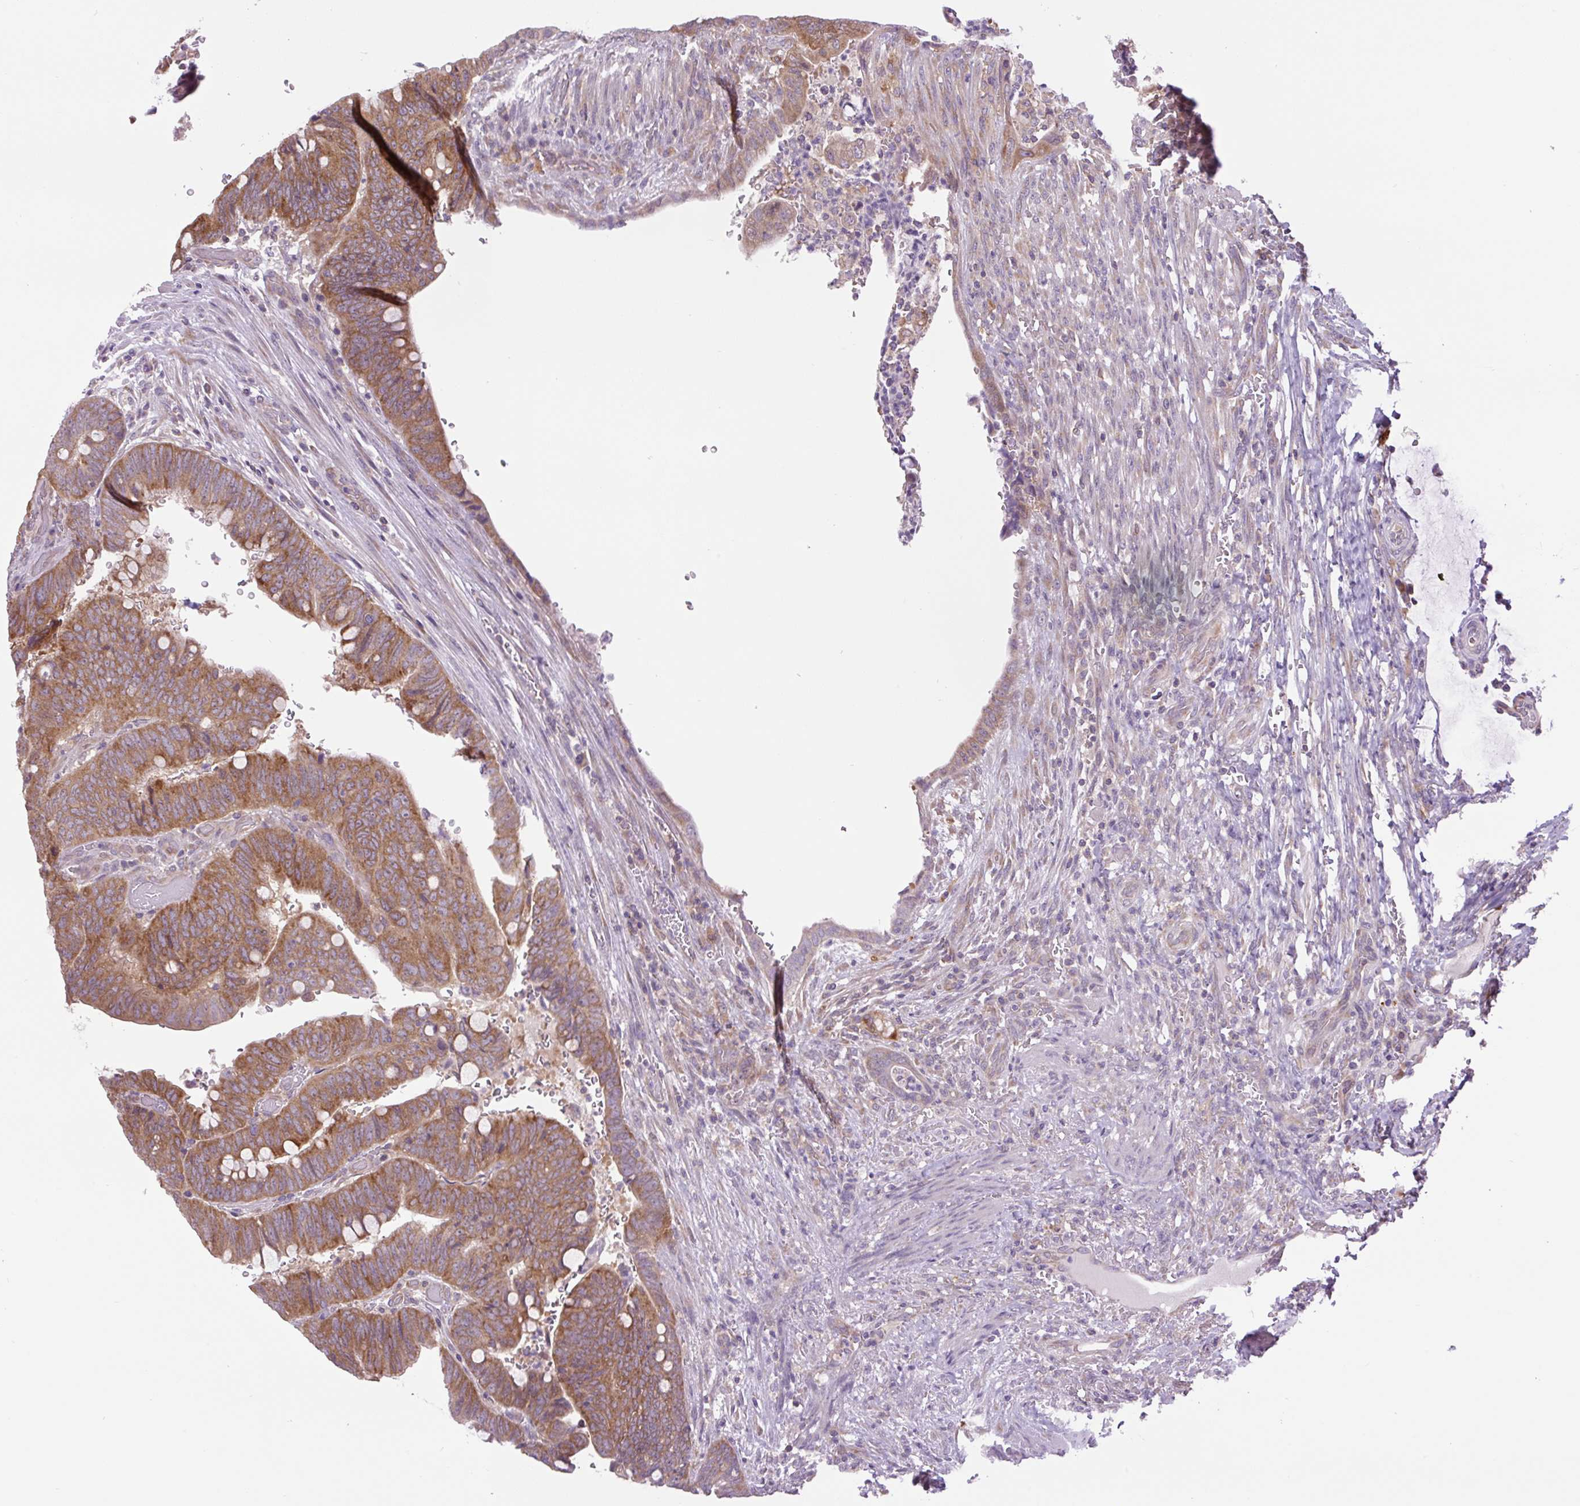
{"staining": {"intensity": "moderate", "quantity": ">75%", "location": "cytoplasmic/membranous"}, "tissue": "colorectal cancer", "cell_type": "Tumor cells", "image_type": "cancer", "snomed": [{"axis": "morphology", "description": "Normal tissue, NOS"}, {"axis": "morphology", "description": "Adenocarcinoma, NOS"}, {"axis": "topography", "description": "Rectum"}, {"axis": "topography", "description": "Peripheral nerve tissue"}], "caption": "Approximately >75% of tumor cells in human colorectal adenocarcinoma reveal moderate cytoplasmic/membranous protein expression as visualized by brown immunohistochemical staining.", "gene": "MINK1", "patient": {"sex": "male", "age": 92}}